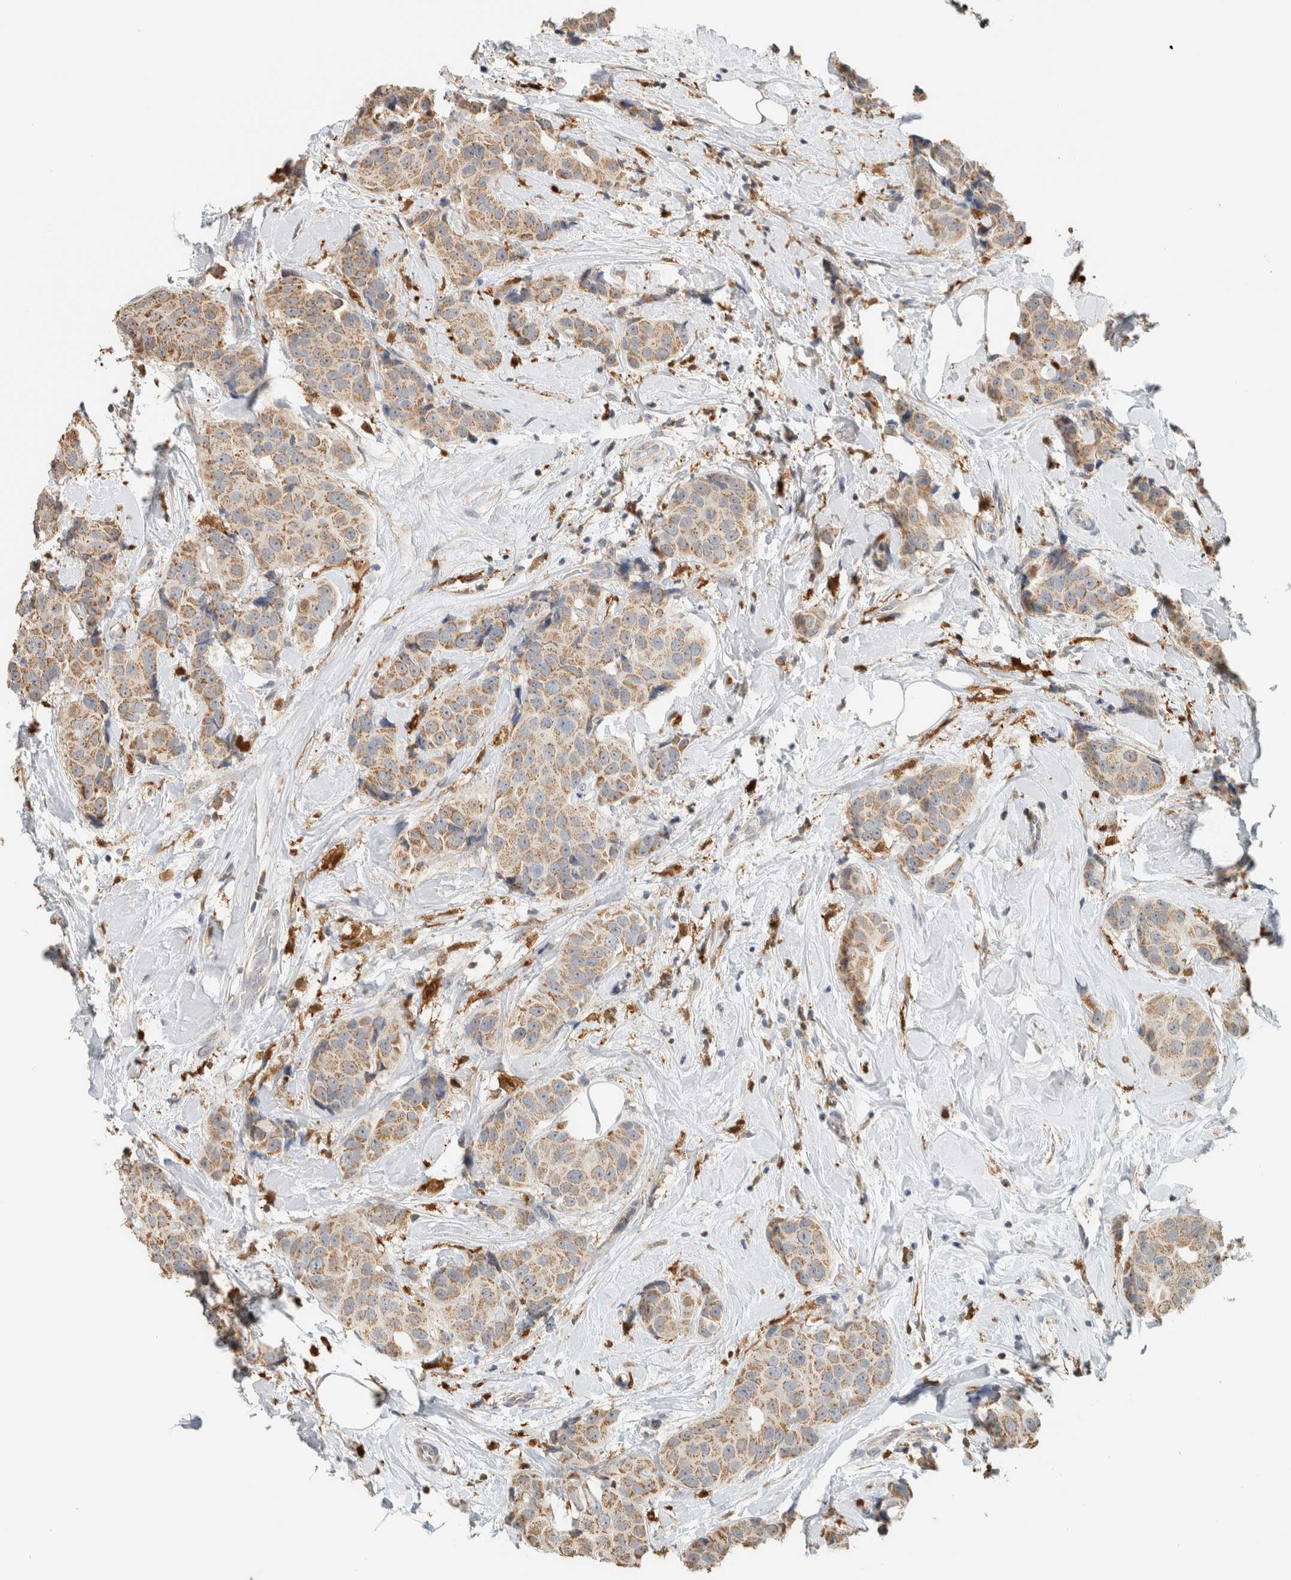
{"staining": {"intensity": "weak", "quantity": ">75%", "location": "cytoplasmic/membranous"}, "tissue": "breast cancer", "cell_type": "Tumor cells", "image_type": "cancer", "snomed": [{"axis": "morphology", "description": "Normal tissue, NOS"}, {"axis": "morphology", "description": "Duct carcinoma"}, {"axis": "topography", "description": "Breast"}], "caption": "Weak cytoplasmic/membranous protein positivity is identified in approximately >75% of tumor cells in infiltrating ductal carcinoma (breast).", "gene": "CAPG", "patient": {"sex": "female", "age": 39}}